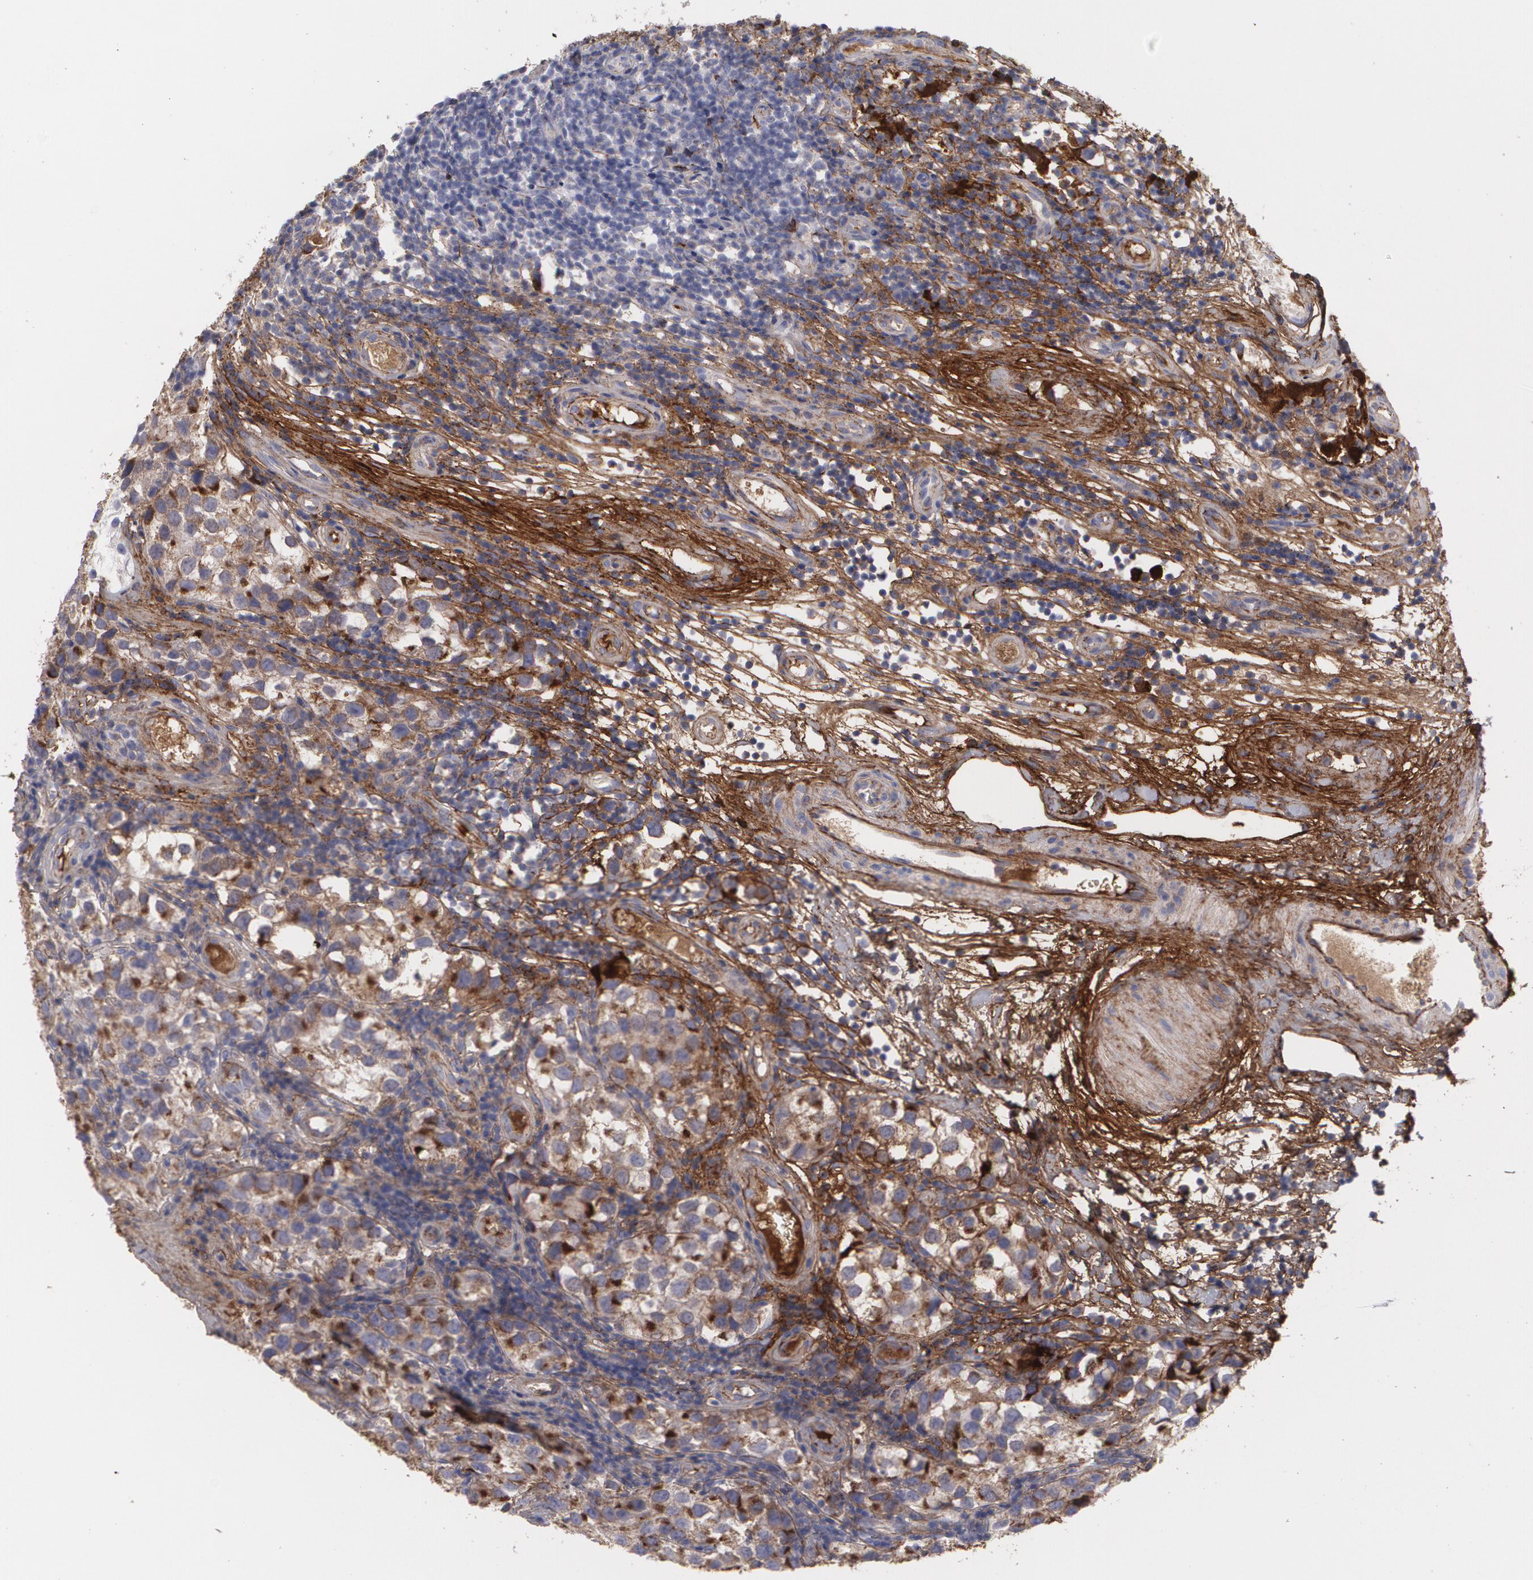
{"staining": {"intensity": "strong", "quantity": ">75%", "location": "cytoplasmic/membranous"}, "tissue": "testis cancer", "cell_type": "Tumor cells", "image_type": "cancer", "snomed": [{"axis": "morphology", "description": "Seminoma, NOS"}, {"axis": "topography", "description": "Testis"}], "caption": "Testis seminoma stained for a protein (brown) demonstrates strong cytoplasmic/membranous positive expression in approximately >75% of tumor cells.", "gene": "FBLN1", "patient": {"sex": "male", "age": 33}}